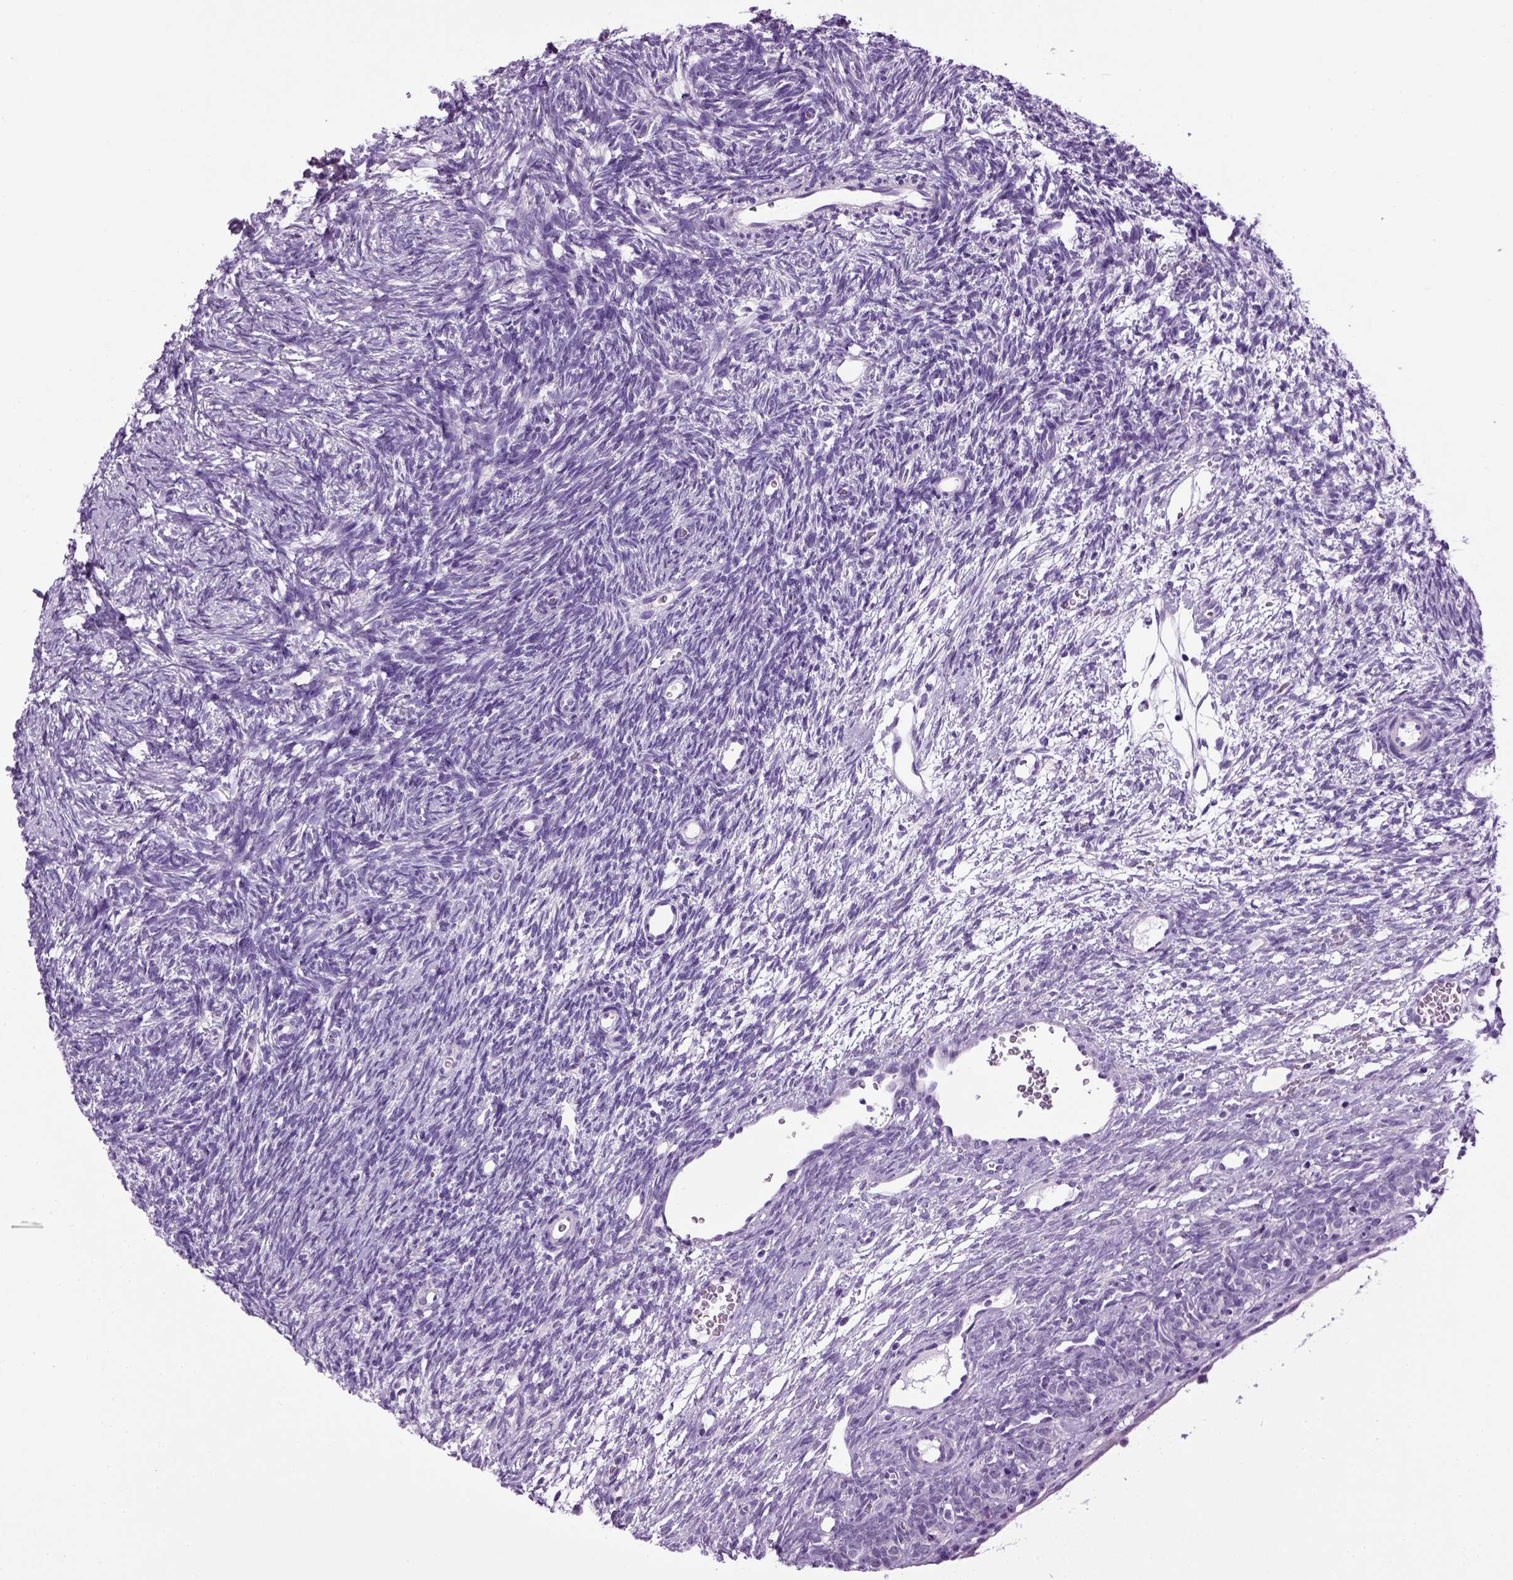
{"staining": {"intensity": "negative", "quantity": "none", "location": "none"}, "tissue": "ovary", "cell_type": "Follicle cells", "image_type": "normal", "snomed": [{"axis": "morphology", "description": "Normal tissue, NOS"}, {"axis": "topography", "description": "Ovary"}], "caption": "Immunohistochemical staining of unremarkable human ovary exhibits no significant positivity in follicle cells.", "gene": "HMCN2", "patient": {"sex": "female", "age": 34}}